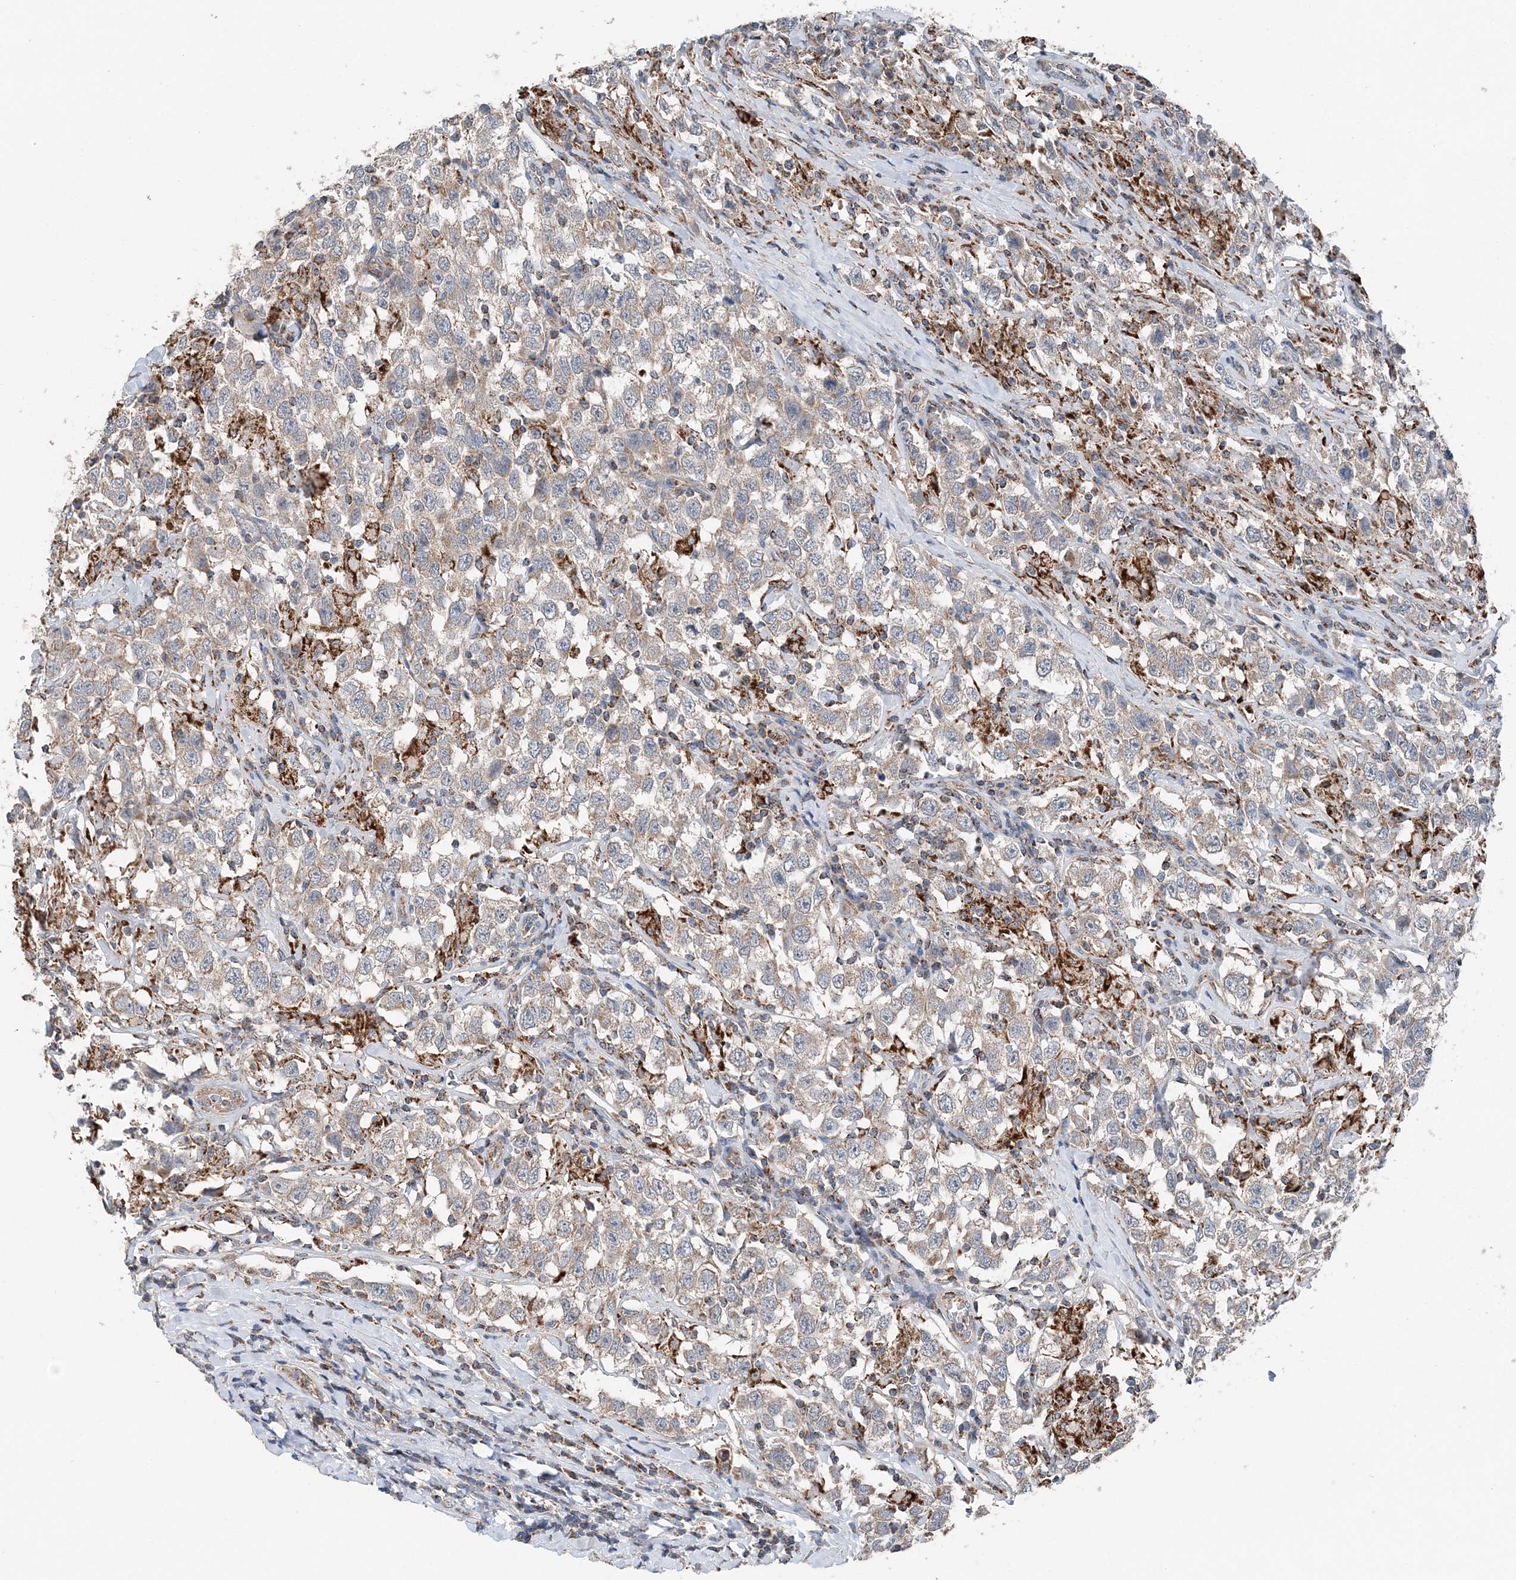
{"staining": {"intensity": "weak", "quantity": "25%-75%", "location": "cytoplasmic/membranous"}, "tissue": "testis cancer", "cell_type": "Tumor cells", "image_type": "cancer", "snomed": [{"axis": "morphology", "description": "Seminoma, NOS"}, {"axis": "topography", "description": "Testis"}], "caption": "A photomicrograph of testis seminoma stained for a protein displays weak cytoplasmic/membranous brown staining in tumor cells.", "gene": "SPRY2", "patient": {"sex": "male", "age": 41}}